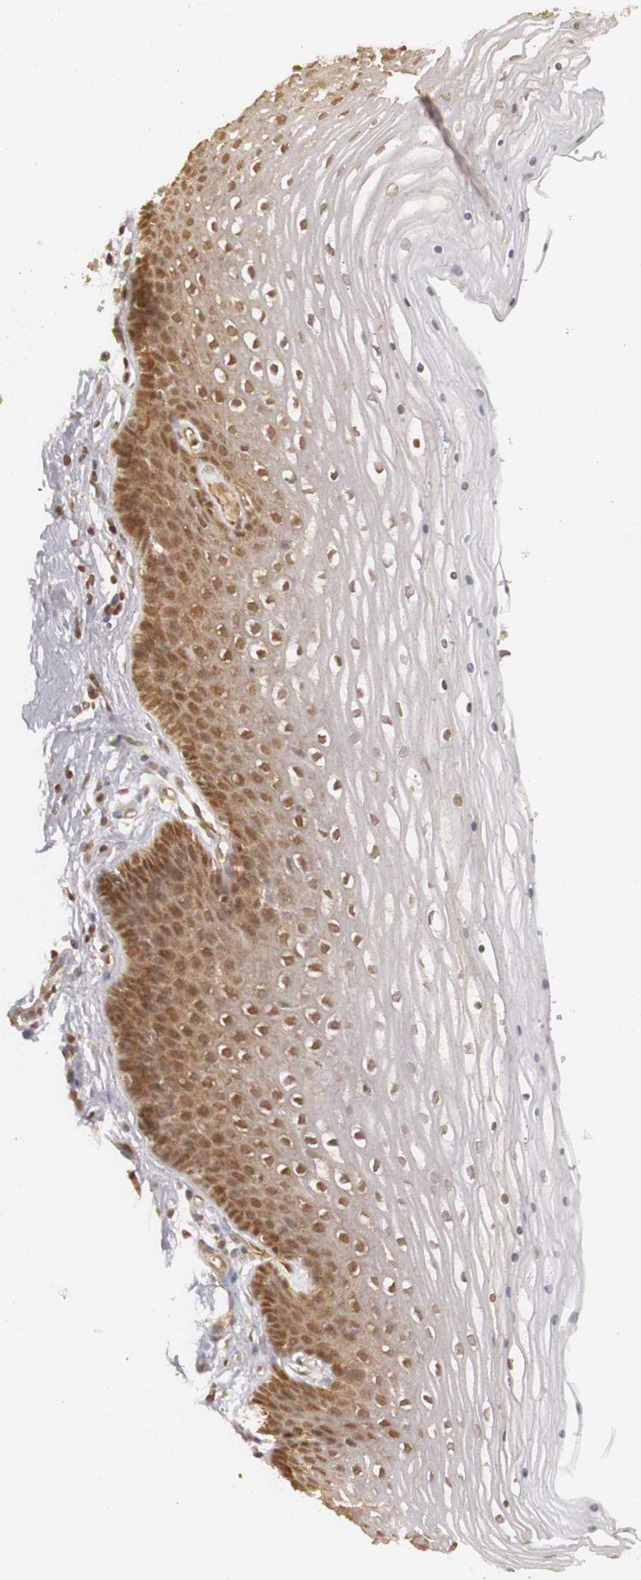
{"staining": {"intensity": "moderate", "quantity": ">75%", "location": "cytoplasmic/membranous,nuclear"}, "tissue": "cervix", "cell_type": "Glandular cells", "image_type": "normal", "snomed": [{"axis": "morphology", "description": "Normal tissue, NOS"}, {"axis": "topography", "description": "Cervix"}], "caption": "Glandular cells reveal medium levels of moderate cytoplasmic/membranous,nuclear positivity in approximately >75% of cells in unremarkable human cervix.", "gene": "PLEKHA1", "patient": {"sex": "female", "age": 39}}